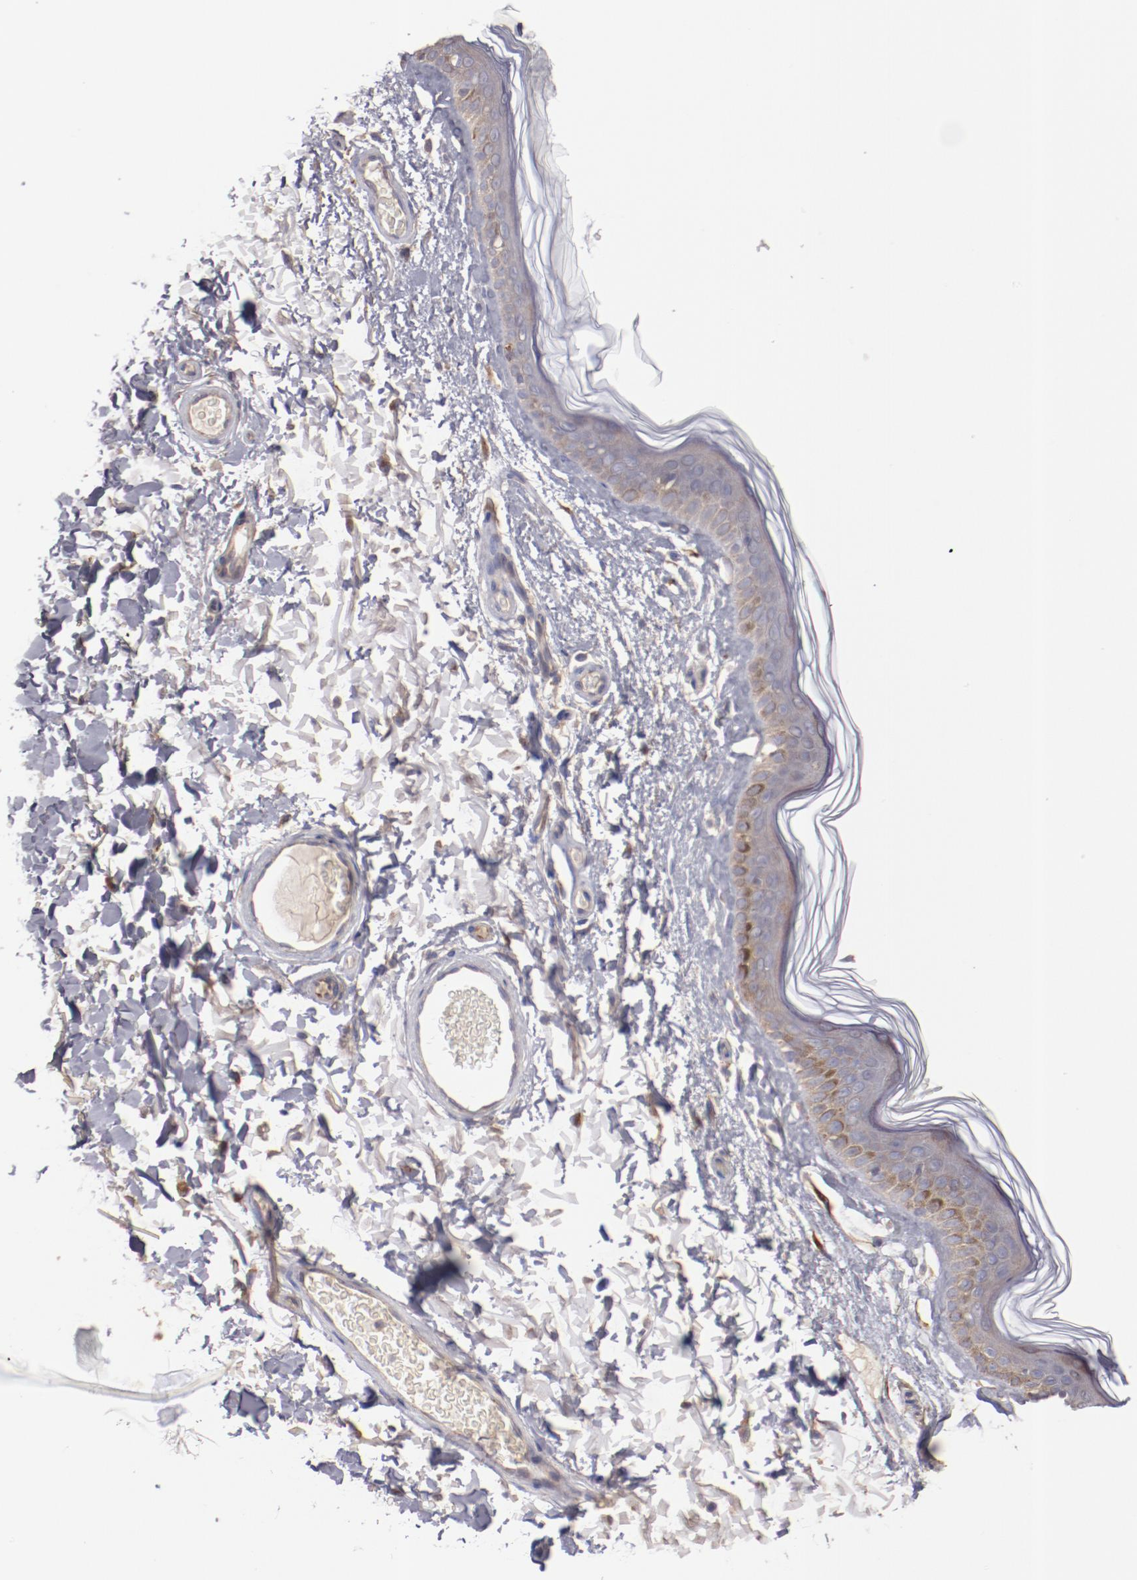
{"staining": {"intensity": "negative", "quantity": "none", "location": "none"}, "tissue": "skin", "cell_type": "Fibroblasts", "image_type": "normal", "snomed": [{"axis": "morphology", "description": "Normal tissue, NOS"}, {"axis": "topography", "description": "Skin"}], "caption": "Fibroblasts show no significant protein staining in benign skin.", "gene": "ENTPD5", "patient": {"sex": "male", "age": 63}}